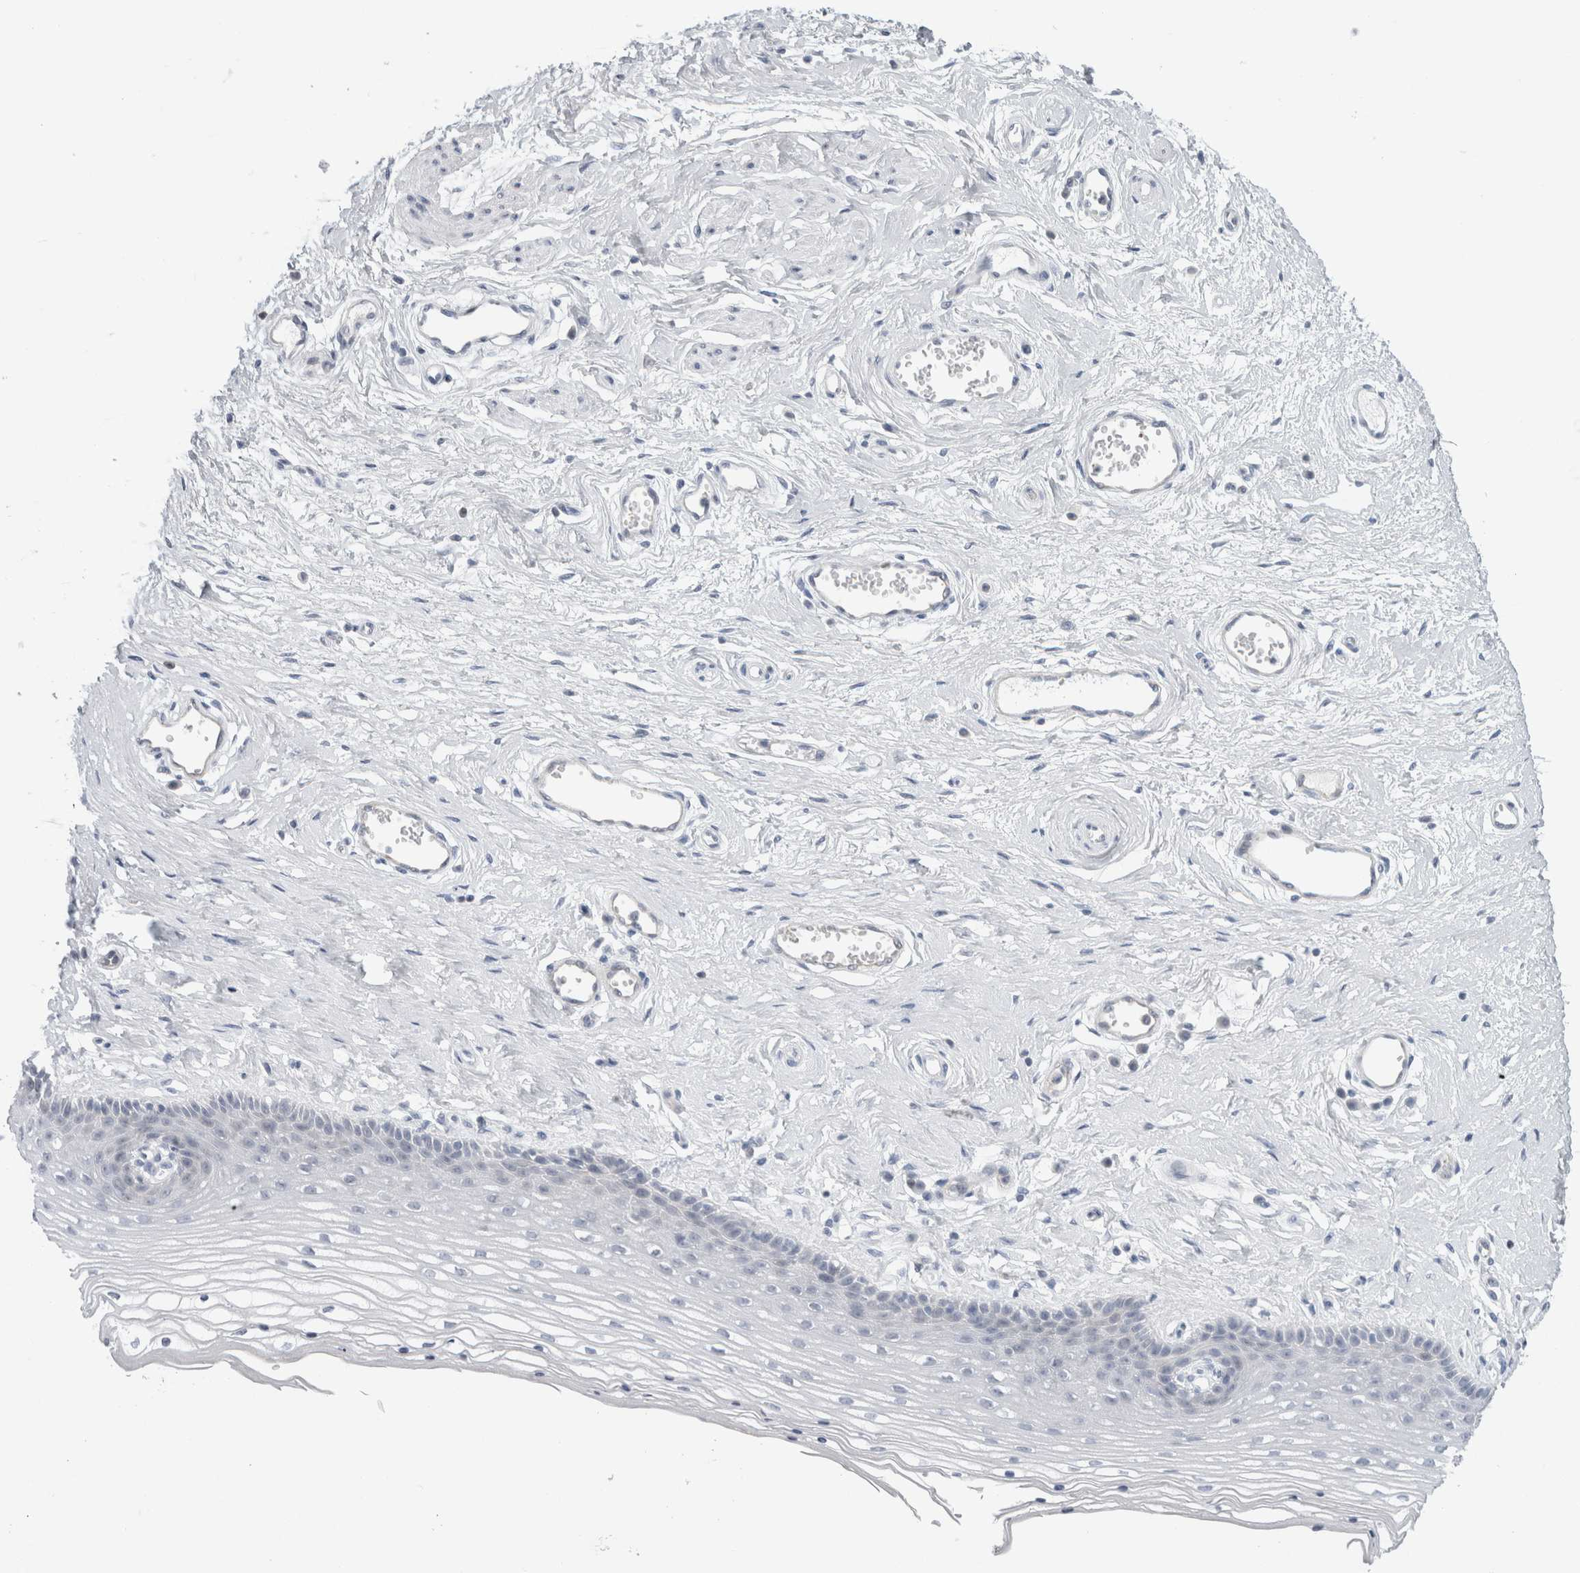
{"staining": {"intensity": "negative", "quantity": "none", "location": "none"}, "tissue": "vagina", "cell_type": "Squamous epithelial cells", "image_type": "normal", "snomed": [{"axis": "morphology", "description": "Normal tissue, NOS"}, {"axis": "topography", "description": "Vagina"}], "caption": "IHC micrograph of unremarkable vagina: human vagina stained with DAB (3,3'-diaminobenzidine) shows no significant protein expression in squamous epithelial cells.", "gene": "CASP6", "patient": {"sex": "female", "age": 46}}